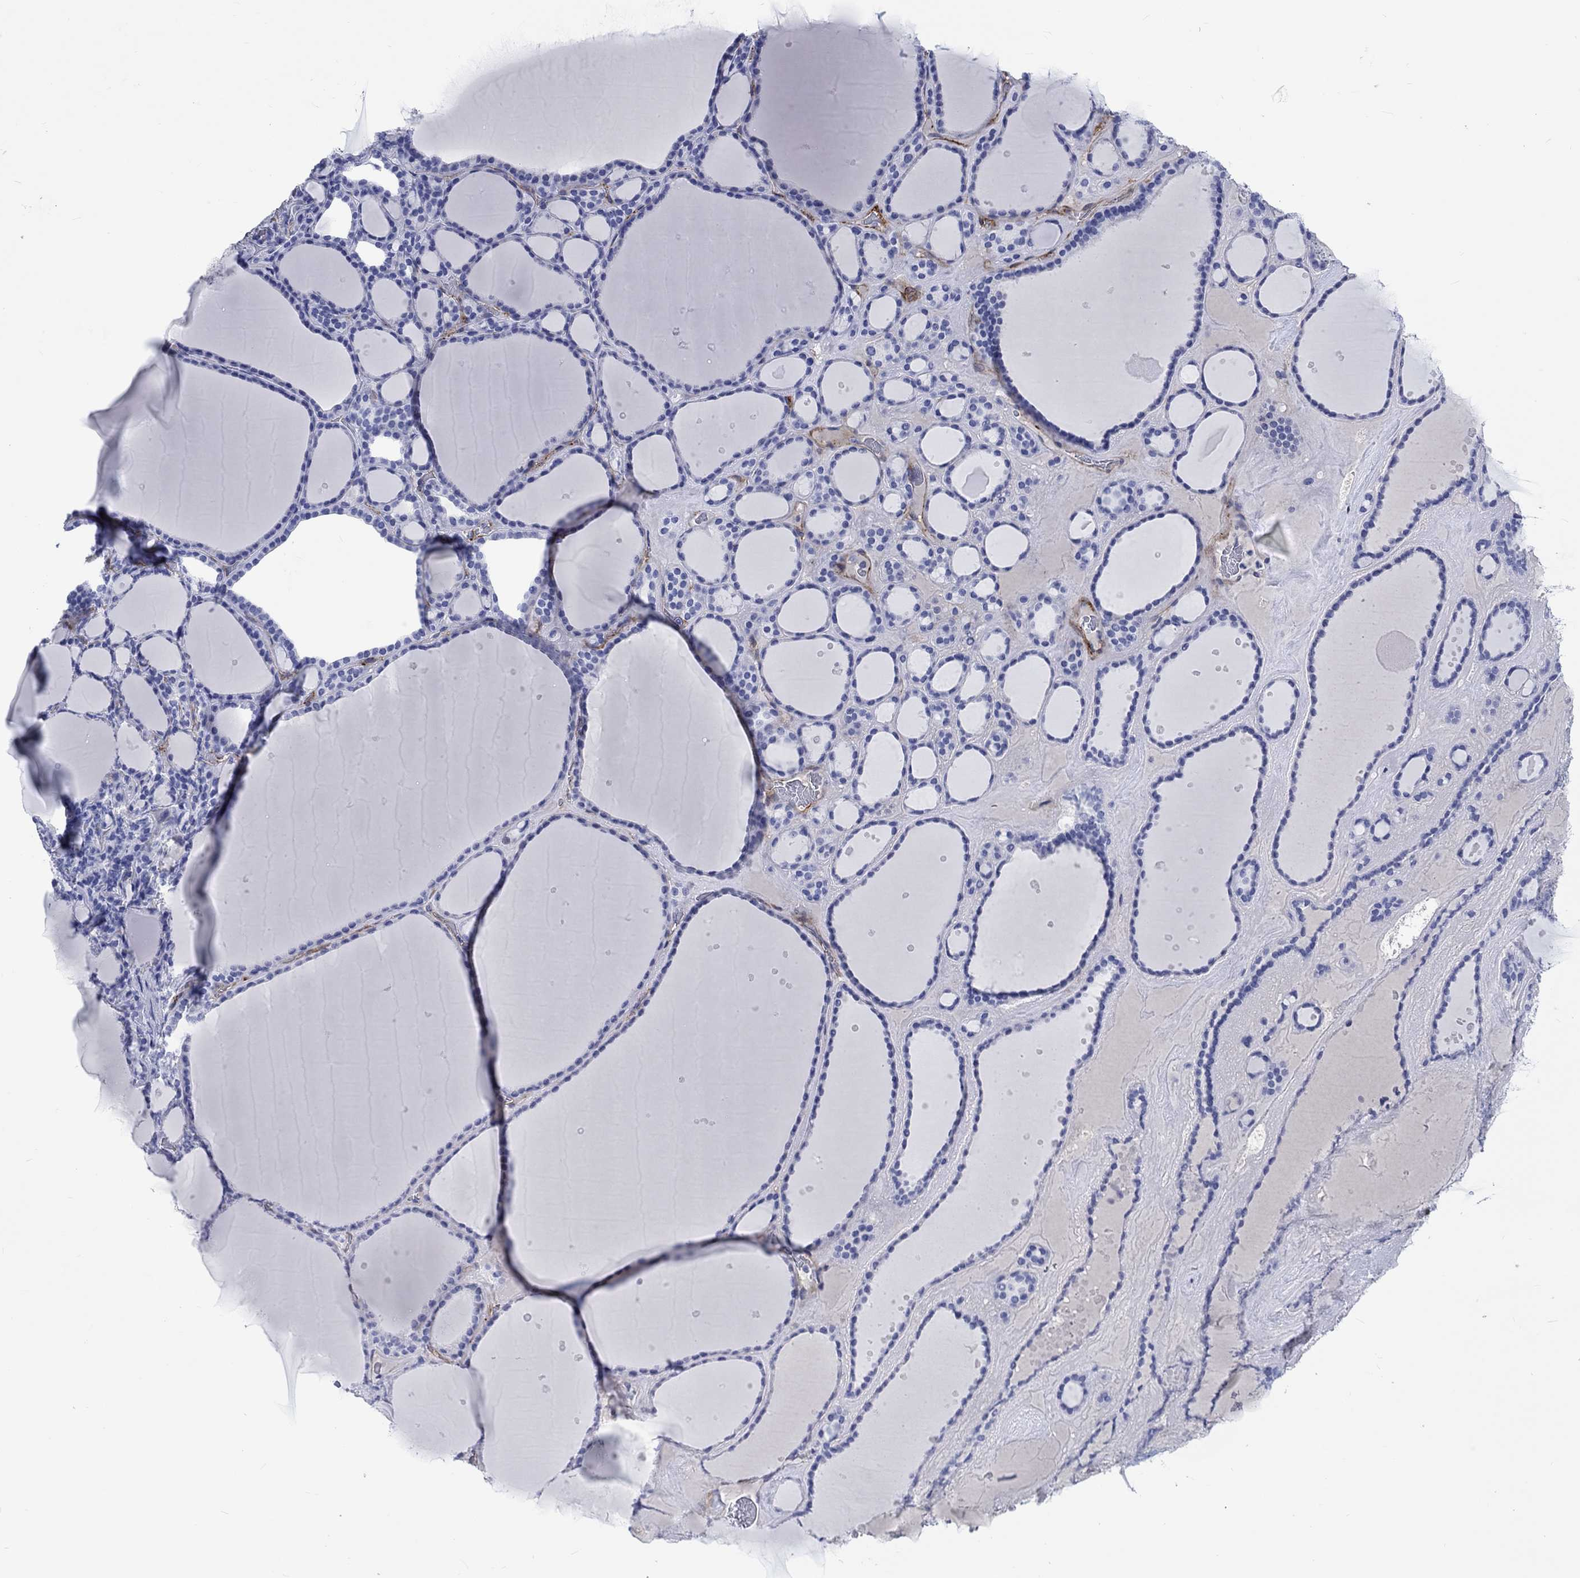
{"staining": {"intensity": "negative", "quantity": "none", "location": "none"}, "tissue": "thyroid gland", "cell_type": "Glandular cells", "image_type": "normal", "snomed": [{"axis": "morphology", "description": "Normal tissue, NOS"}, {"axis": "topography", "description": "Thyroid gland"}], "caption": "Glandular cells show no significant protein expression in benign thyroid gland.", "gene": "CACNG3", "patient": {"sex": "male", "age": 63}}